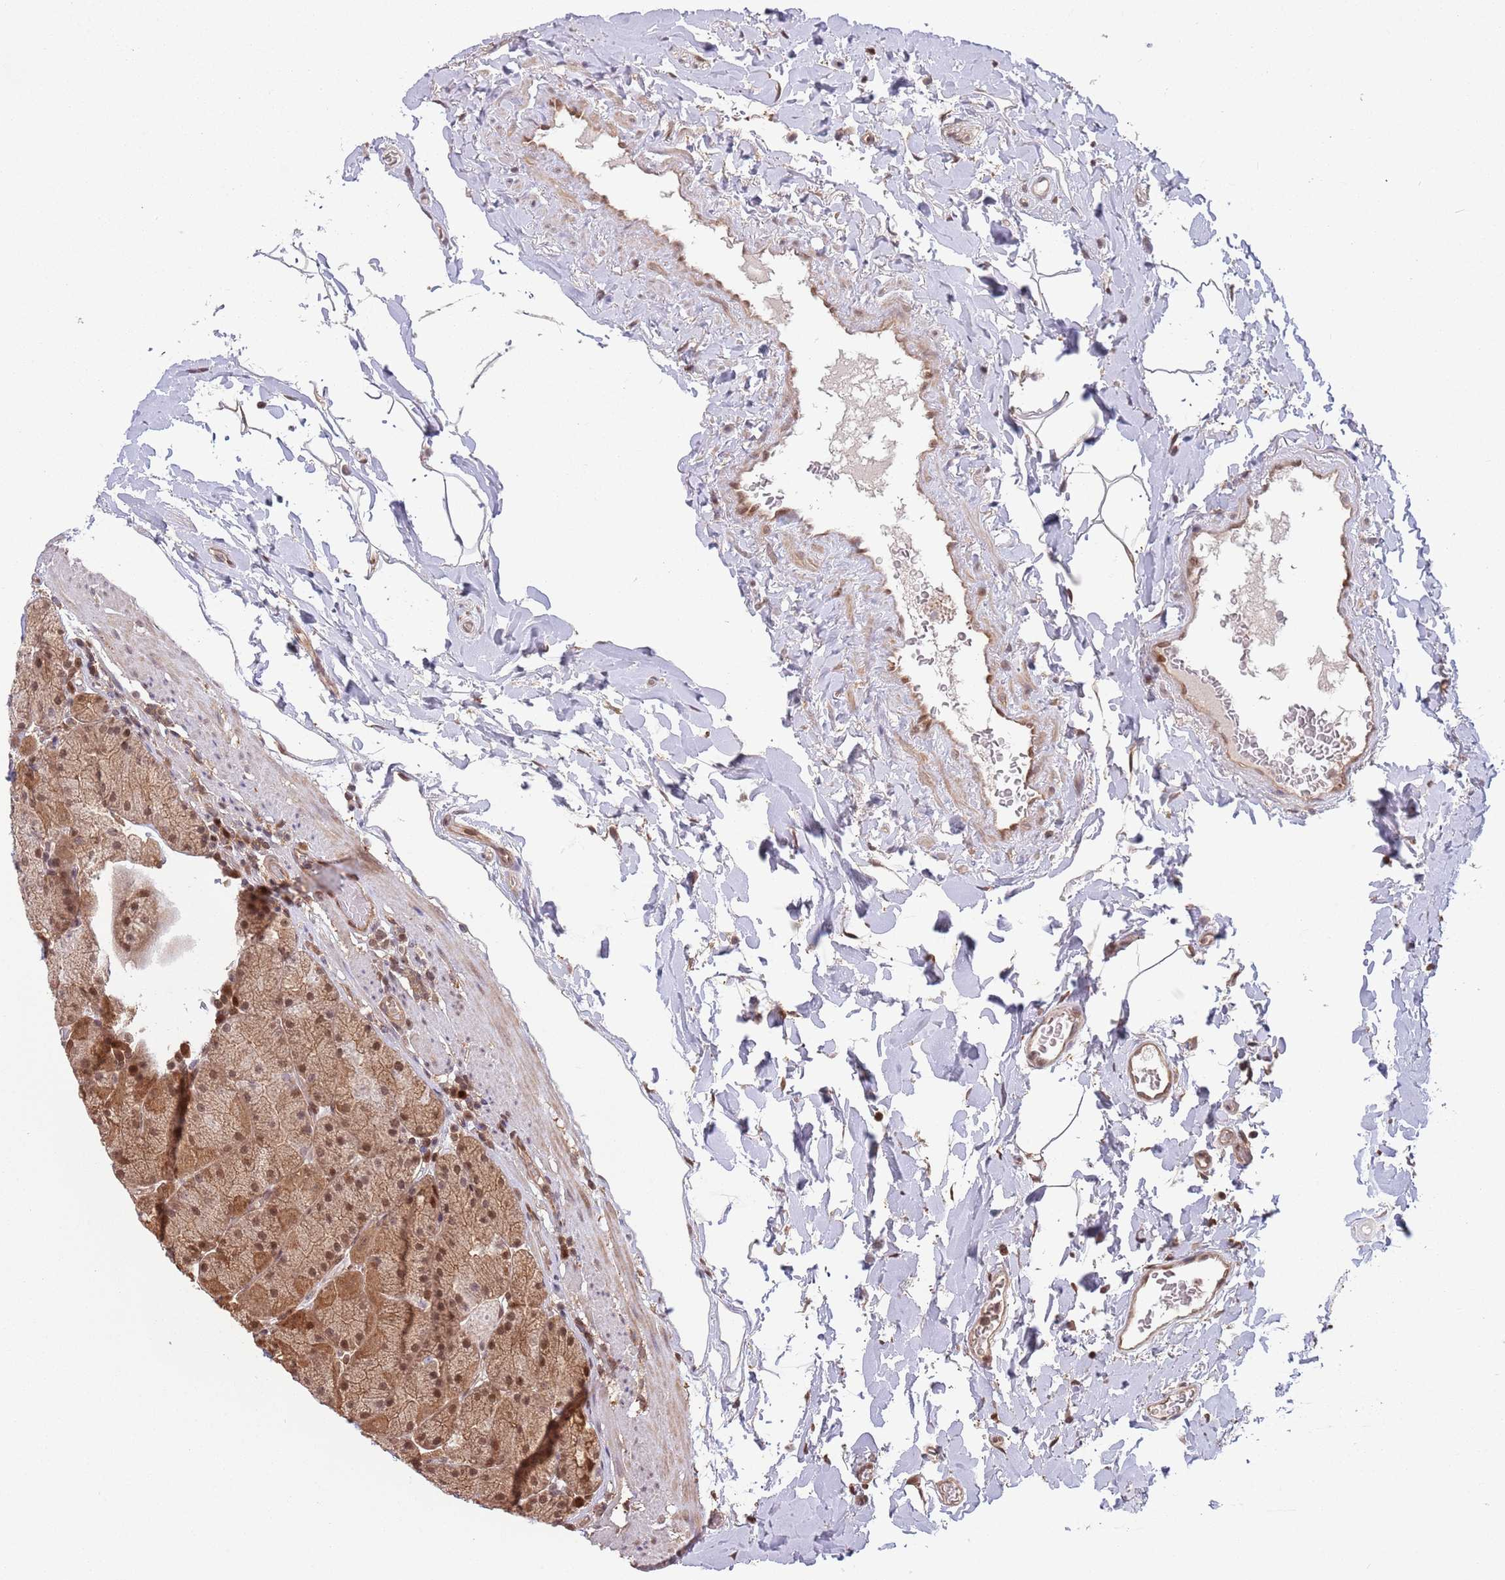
{"staining": {"intensity": "strong", "quantity": ">75%", "location": "cytoplasmic/membranous,nuclear"}, "tissue": "stomach", "cell_type": "Glandular cells", "image_type": "normal", "snomed": [{"axis": "morphology", "description": "Normal tissue, NOS"}, {"axis": "topography", "description": "Stomach, upper"}, {"axis": "topography", "description": "Stomach, lower"}], "caption": "High-power microscopy captured an IHC image of normal stomach, revealing strong cytoplasmic/membranous,nuclear staining in approximately >75% of glandular cells. (Stains: DAB in brown, nuclei in blue, Microscopy: brightfield microscopy at high magnification).", "gene": "SALL1", "patient": {"sex": "male", "age": 67}}